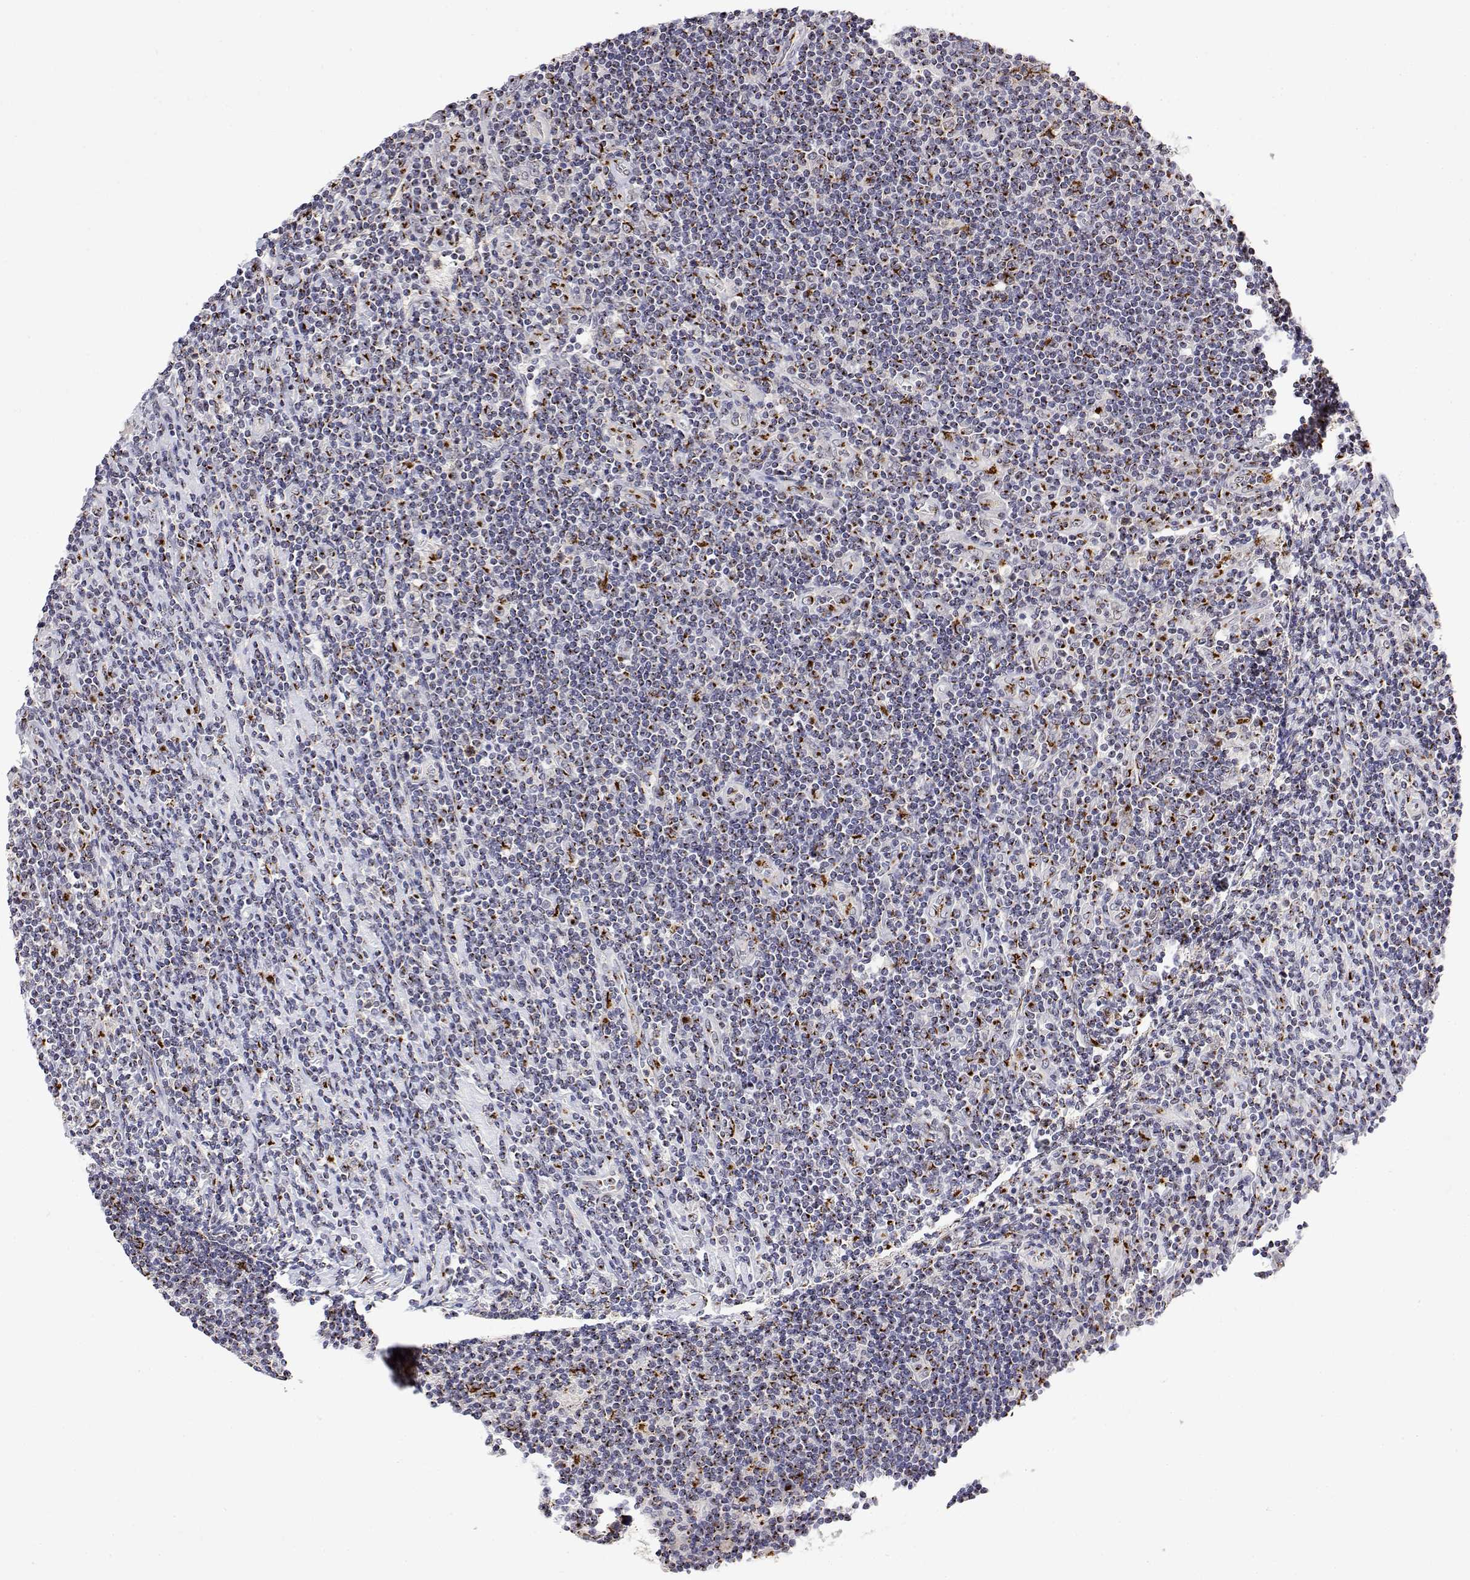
{"staining": {"intensity": "moderate", "quantity": "25%-75%", "location": "cytoplasmic/membranous"}, "tissue": "lymphoma", "cell_type": "Tumor cells", "image_type": "cancer", "snomed": [{"axis": "morphology", "description": "Hodgkin's disease, NOS"}, {"axis": "topography", "description": "Lymph node"}], "caption": "IHC micrograph of lymphoma stained for a protein (brown), which exhibits medium levels of moderate cytoplasmic/membranous positivity in about 25%-75% of tumor cells.", "gene": "YIPF3", "patient": {"sex": "male", "age": 40}}